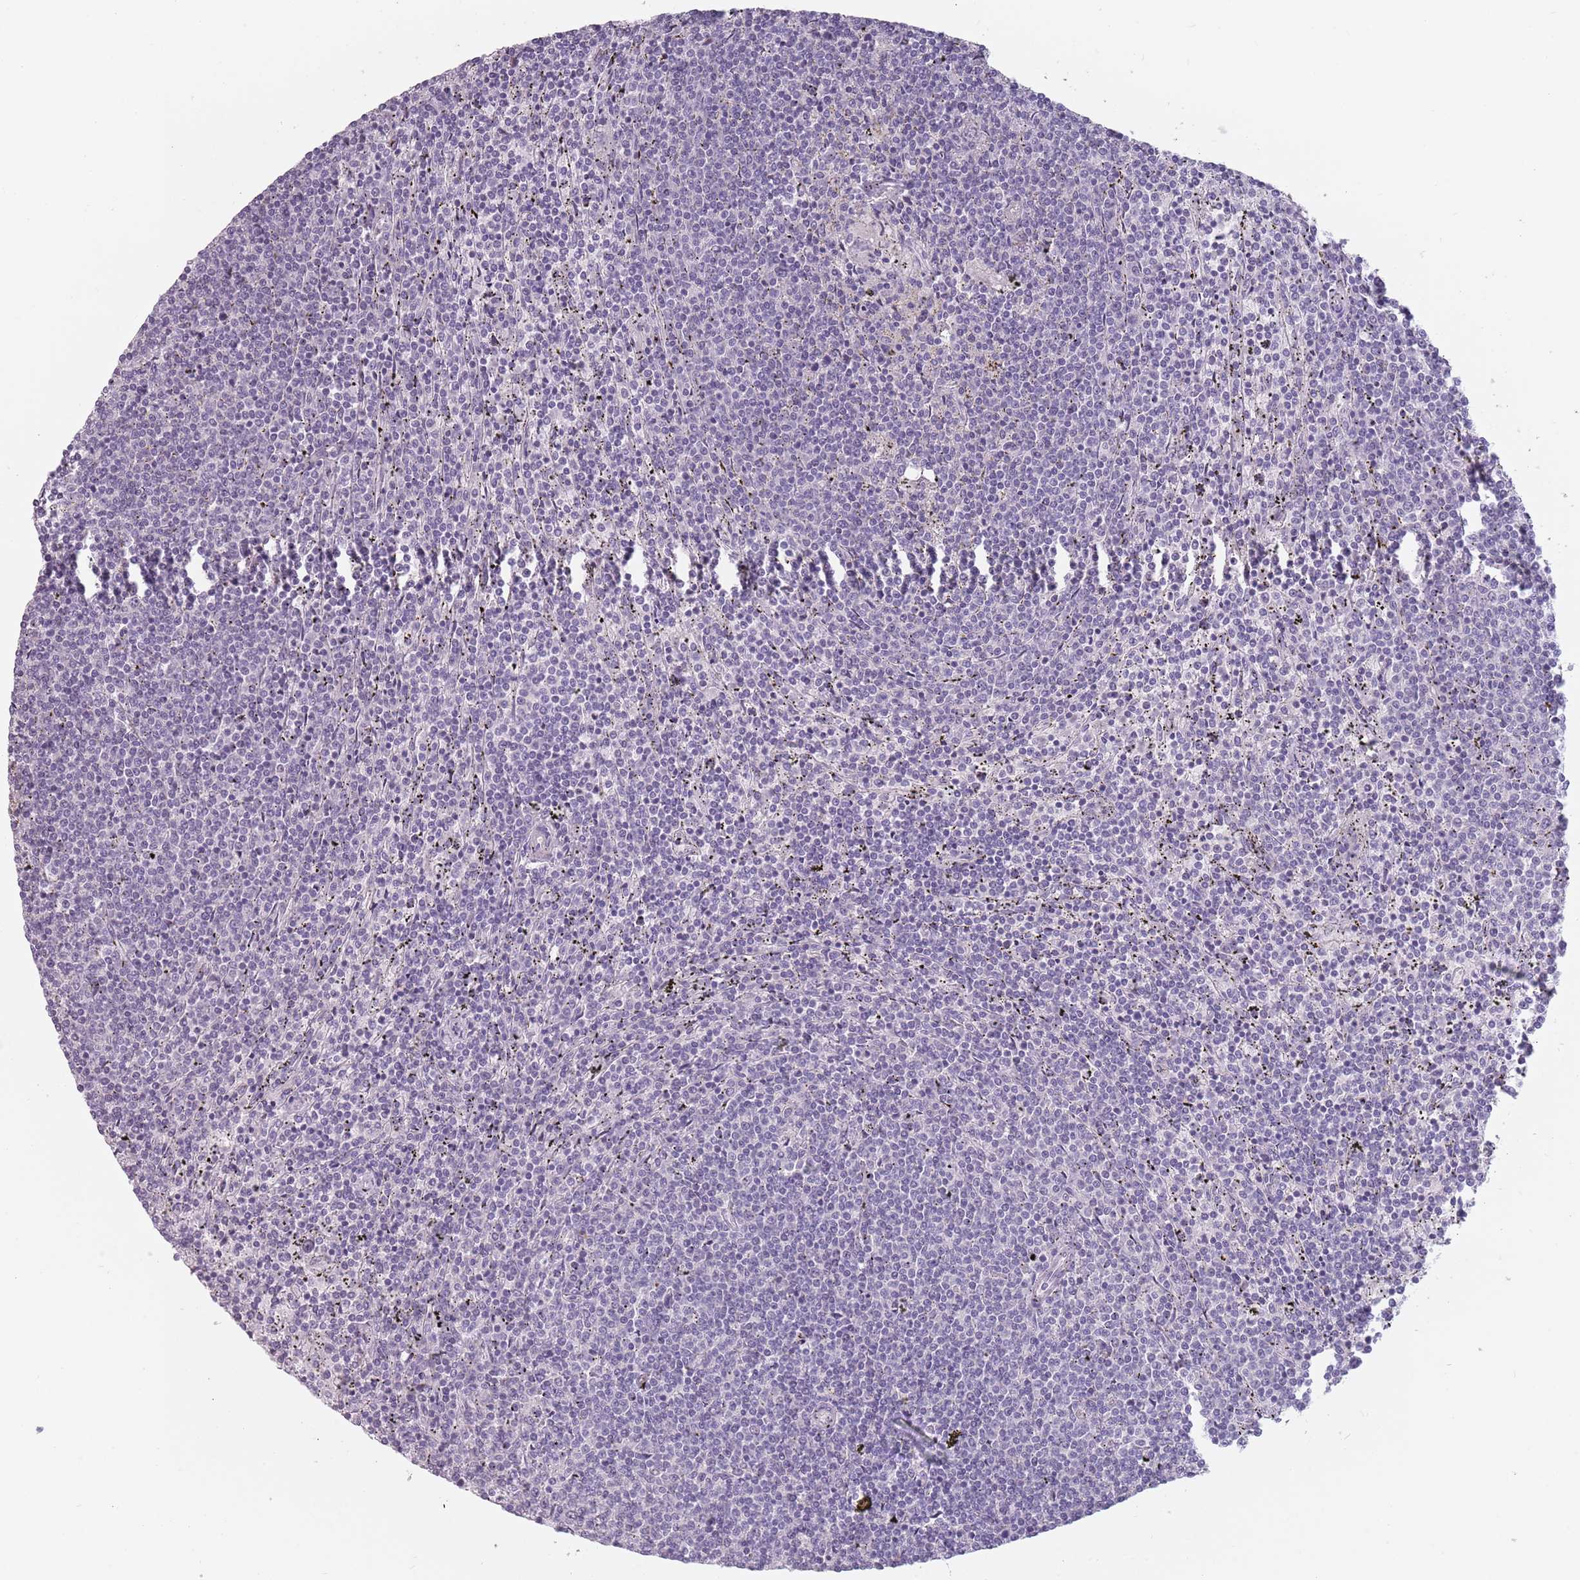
{"staining": {"intensity": "negative", "quantity": "none", "location": "none"}, "tissue": "lymphoma", "cell_type": "Tumor cells", "image_type": "cancer", "snomed": [{"axis": "morphology", "description": "Malignant lymphoma, non-Hodgkin's type, Low grade"}, {"axis": "topography", "description": "Spleen"}], "caption": "Tumor cells show no significant protein staining in lymphoma.", "gene": "CEP19", "patient": {"sex": "female", "age": 50}}